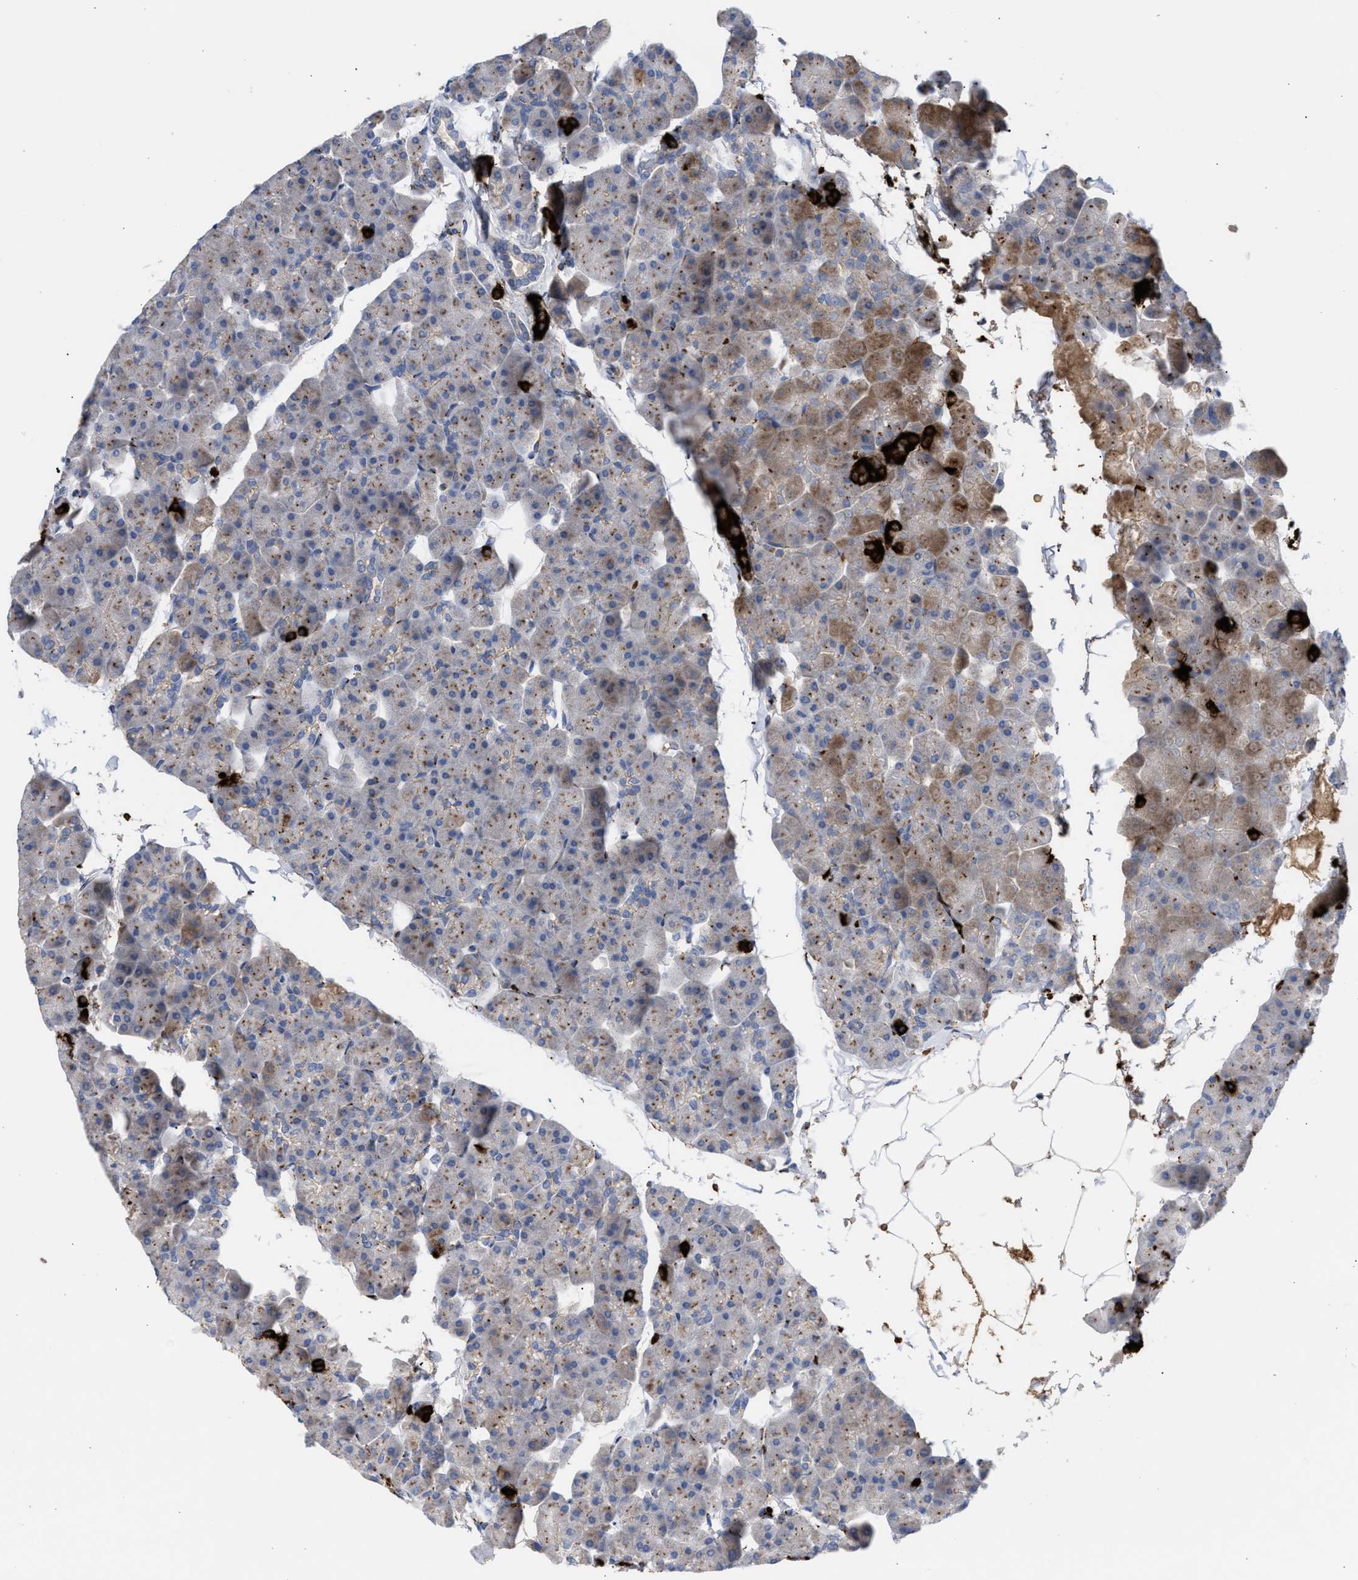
{"staining": {"intensity": "moderate", "quantity": "25%-75%", "location": "cytoplasmic/membranous"}, "tissue": "pancreas", "cell_type": "Exocrine glandular cells", "image_type": "normal", "snomed": [{"axis": "morphology", "description": "Normal tissue, NOS"}, {"axis": "topography", "description": "Pancreas"}], "caption": "A micrograph of human pancreas stained for a protein demonstrates moderate cytoplasmic/membranous brown staining in exocrine glandular cells. The staining was performed using DAB to visualize the protein expression in brown, while the nuclei were stained in blue with hematoxylin (Magnification: 20x).", "gene": "CCL2", "patient": {"sex": "male", "age": 35}}